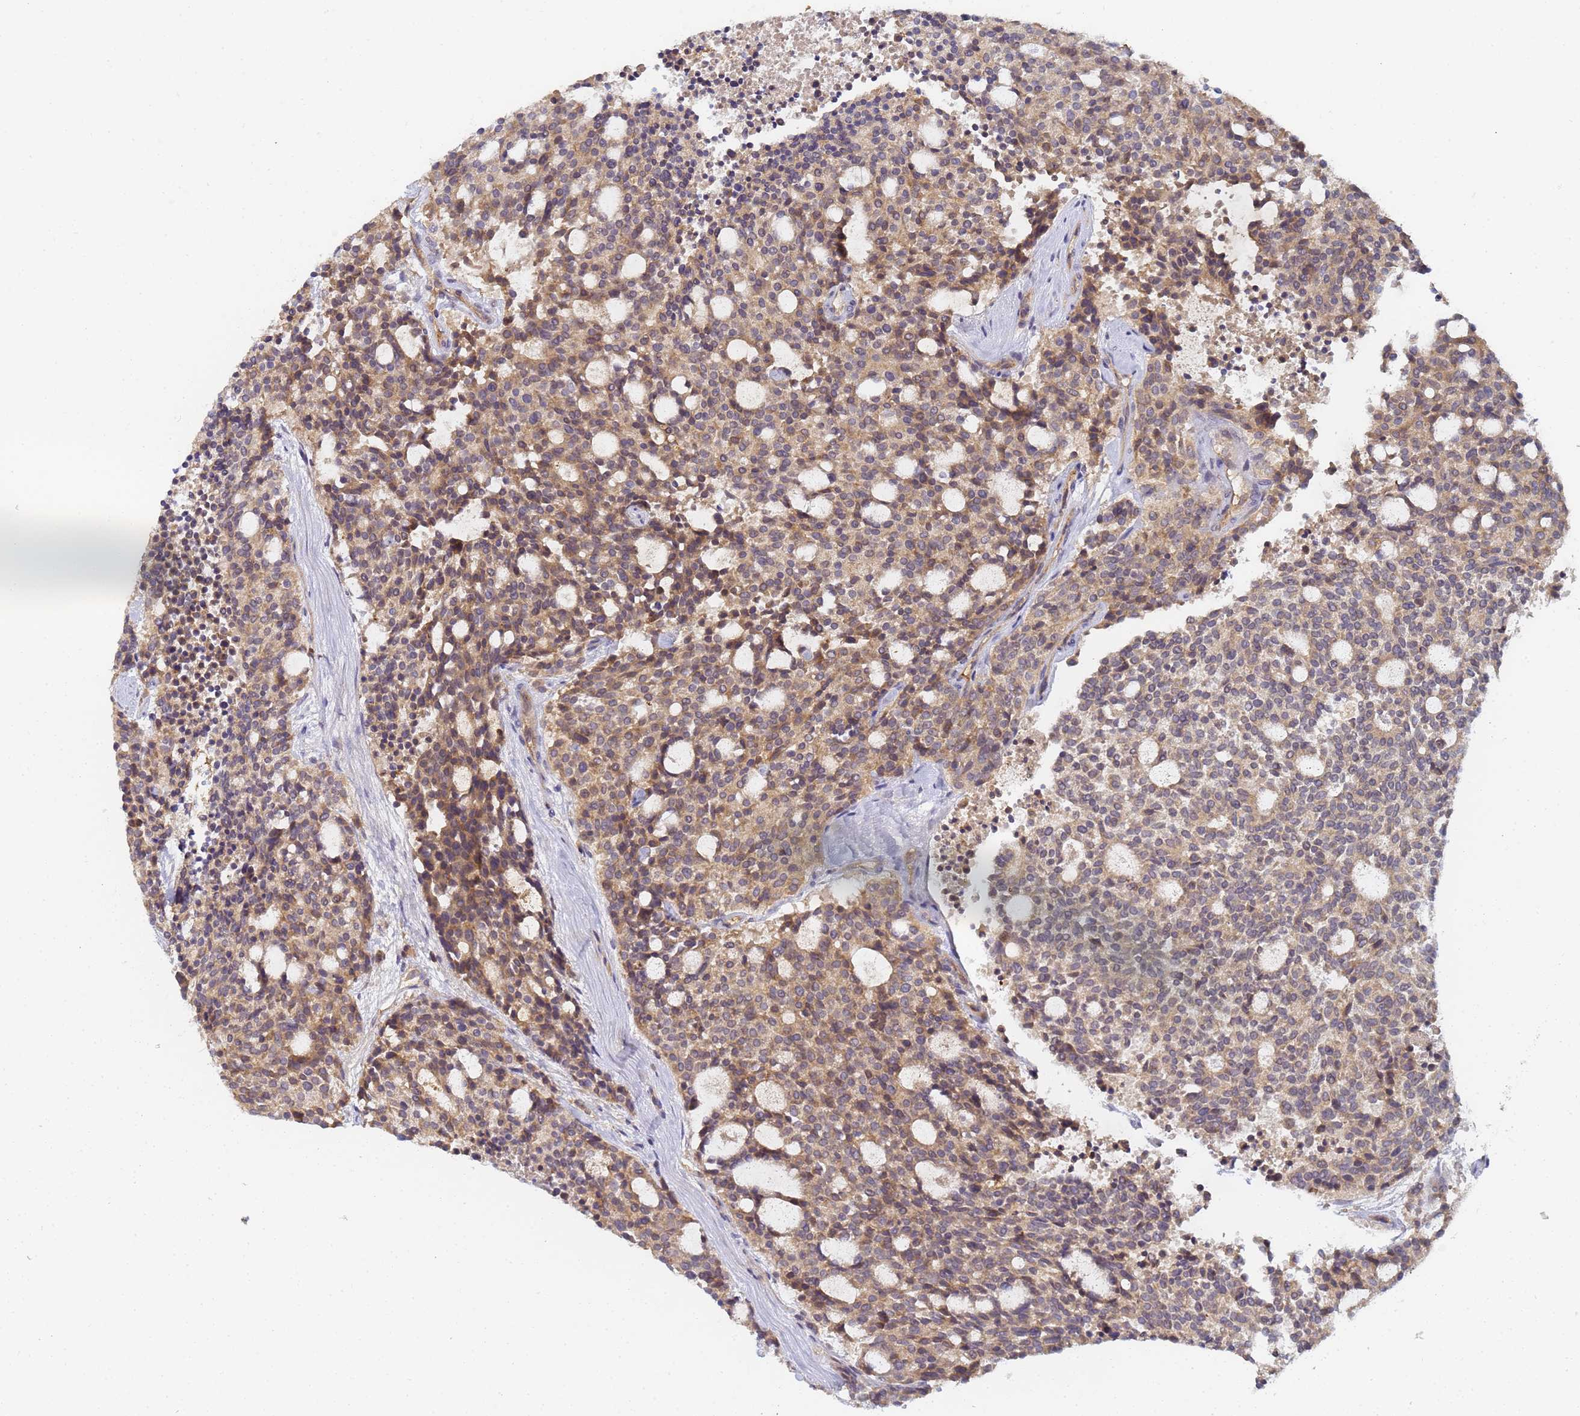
{"staining": {"intensity": "weak", "quantity": ">75%", "location": "cytoplasmic/membranous"}, "tissue": "carcinoid", "cell_type": "Tumor cells", "image_type": "cancer", "snomed": [{"axis": "morphology", "description": "Carcinoid, malignant, NOS"}, {"axis": "topography", "description": "Pancreas"}], "caption": "Carcinoid (malignant) stained for a protein displays weak cytoplasmic/membranous positivity in tumor cells.", "gene": "LRRC69", "patient": {"sex": "female", "age": 54}}